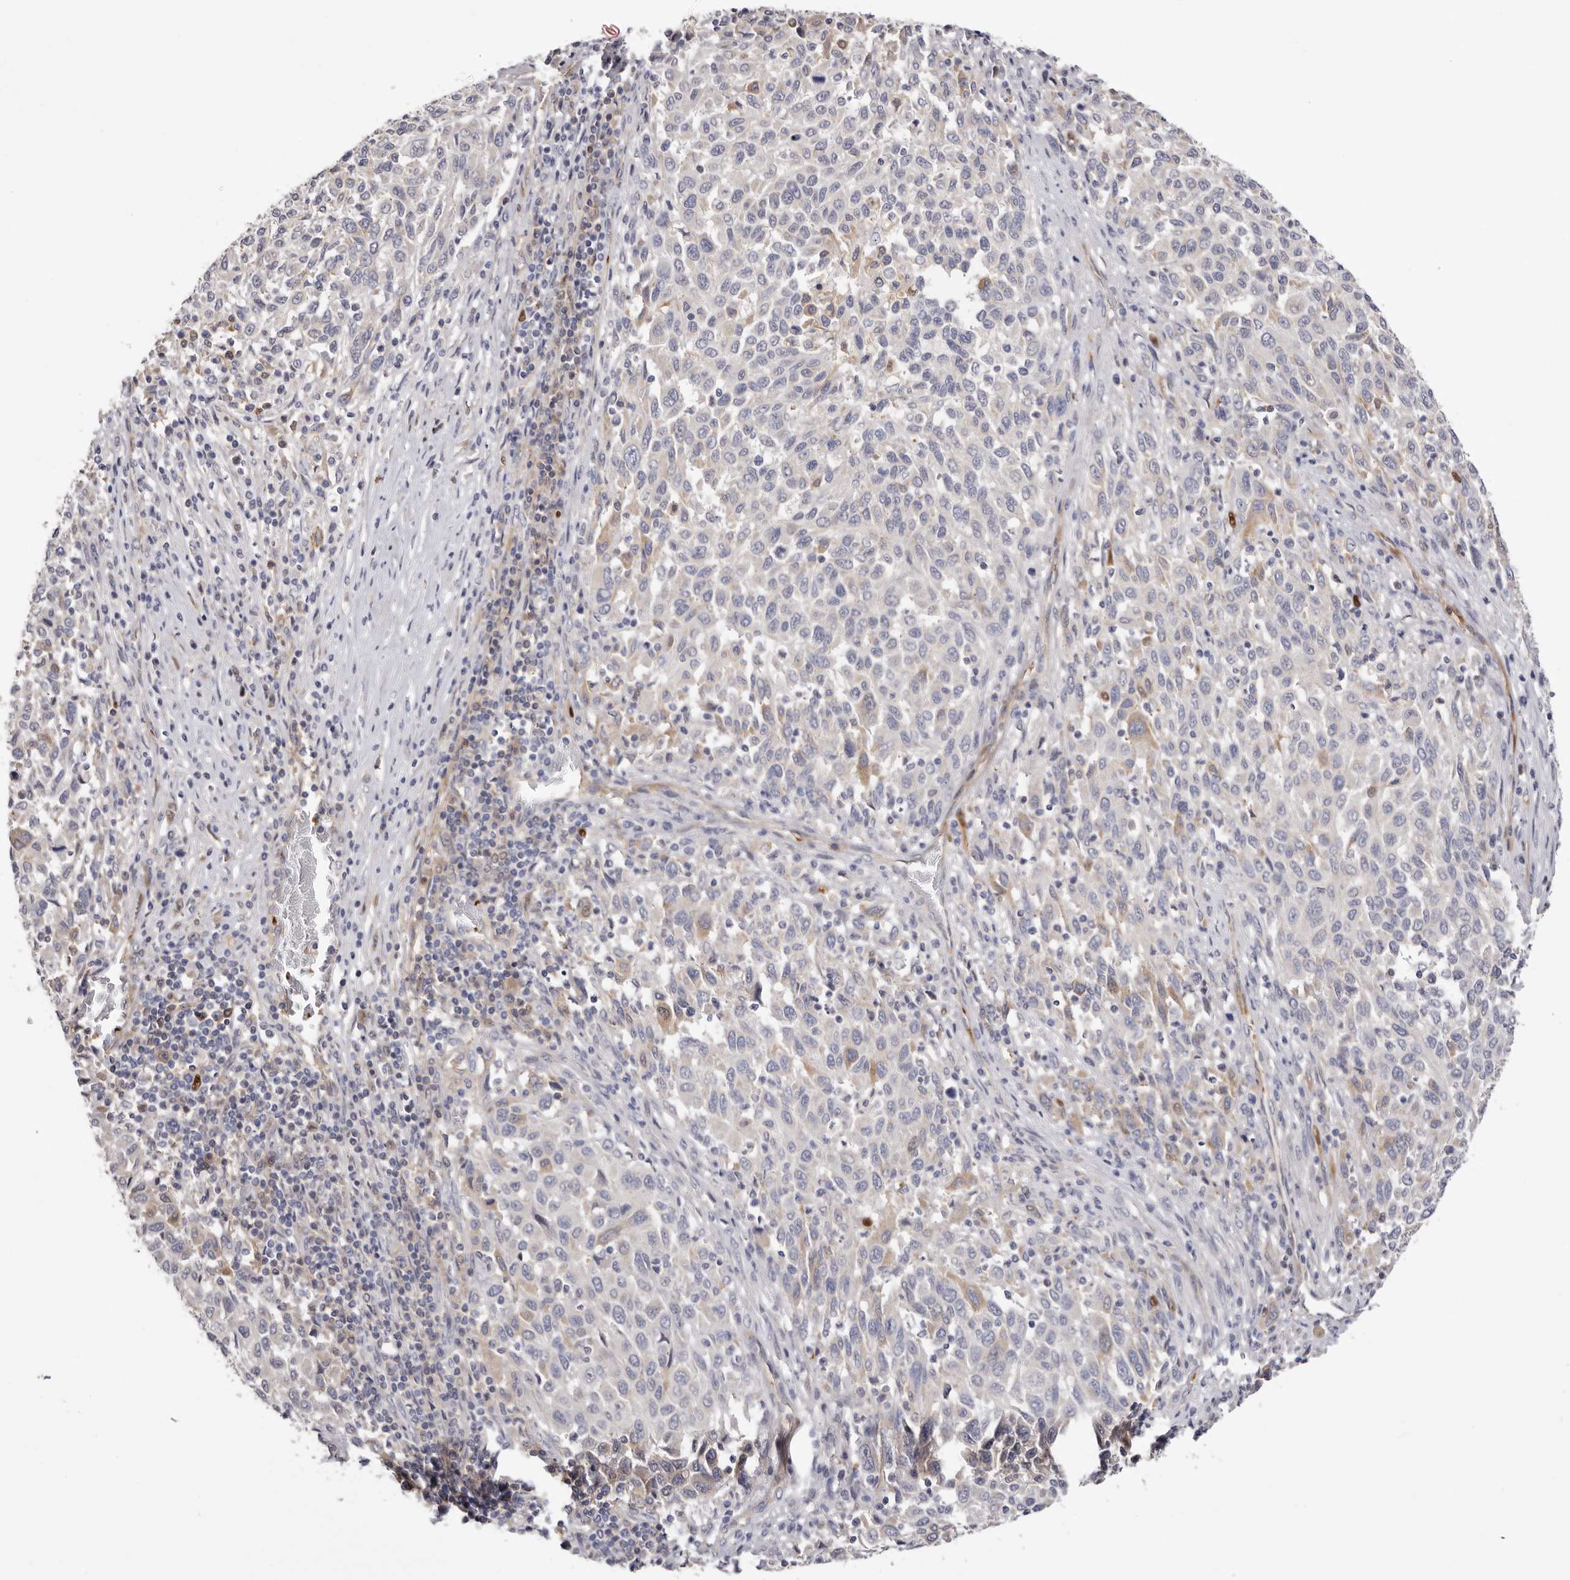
{"staining": {"intensity": "weak", "quantity": "<25%", "location": "cytoplasmic/membranous"}, "tissue": "melanoma", "cell_type": "Tumor cells", "image_type": "cancer", "snomed": [{"axis": "morphology", "description": "Malignant melanoma, Metastatic site"}, {"axis": "topography", "description": "Lymph node"}], "caption": "An IHC micrograph of malignant melanoma (metastatic site) is shown. There is no staining in tumor cells of malignant melanoma (metastatic site).", "gene": "LMLN", "patient": {"sex": "male", "age": 61}}